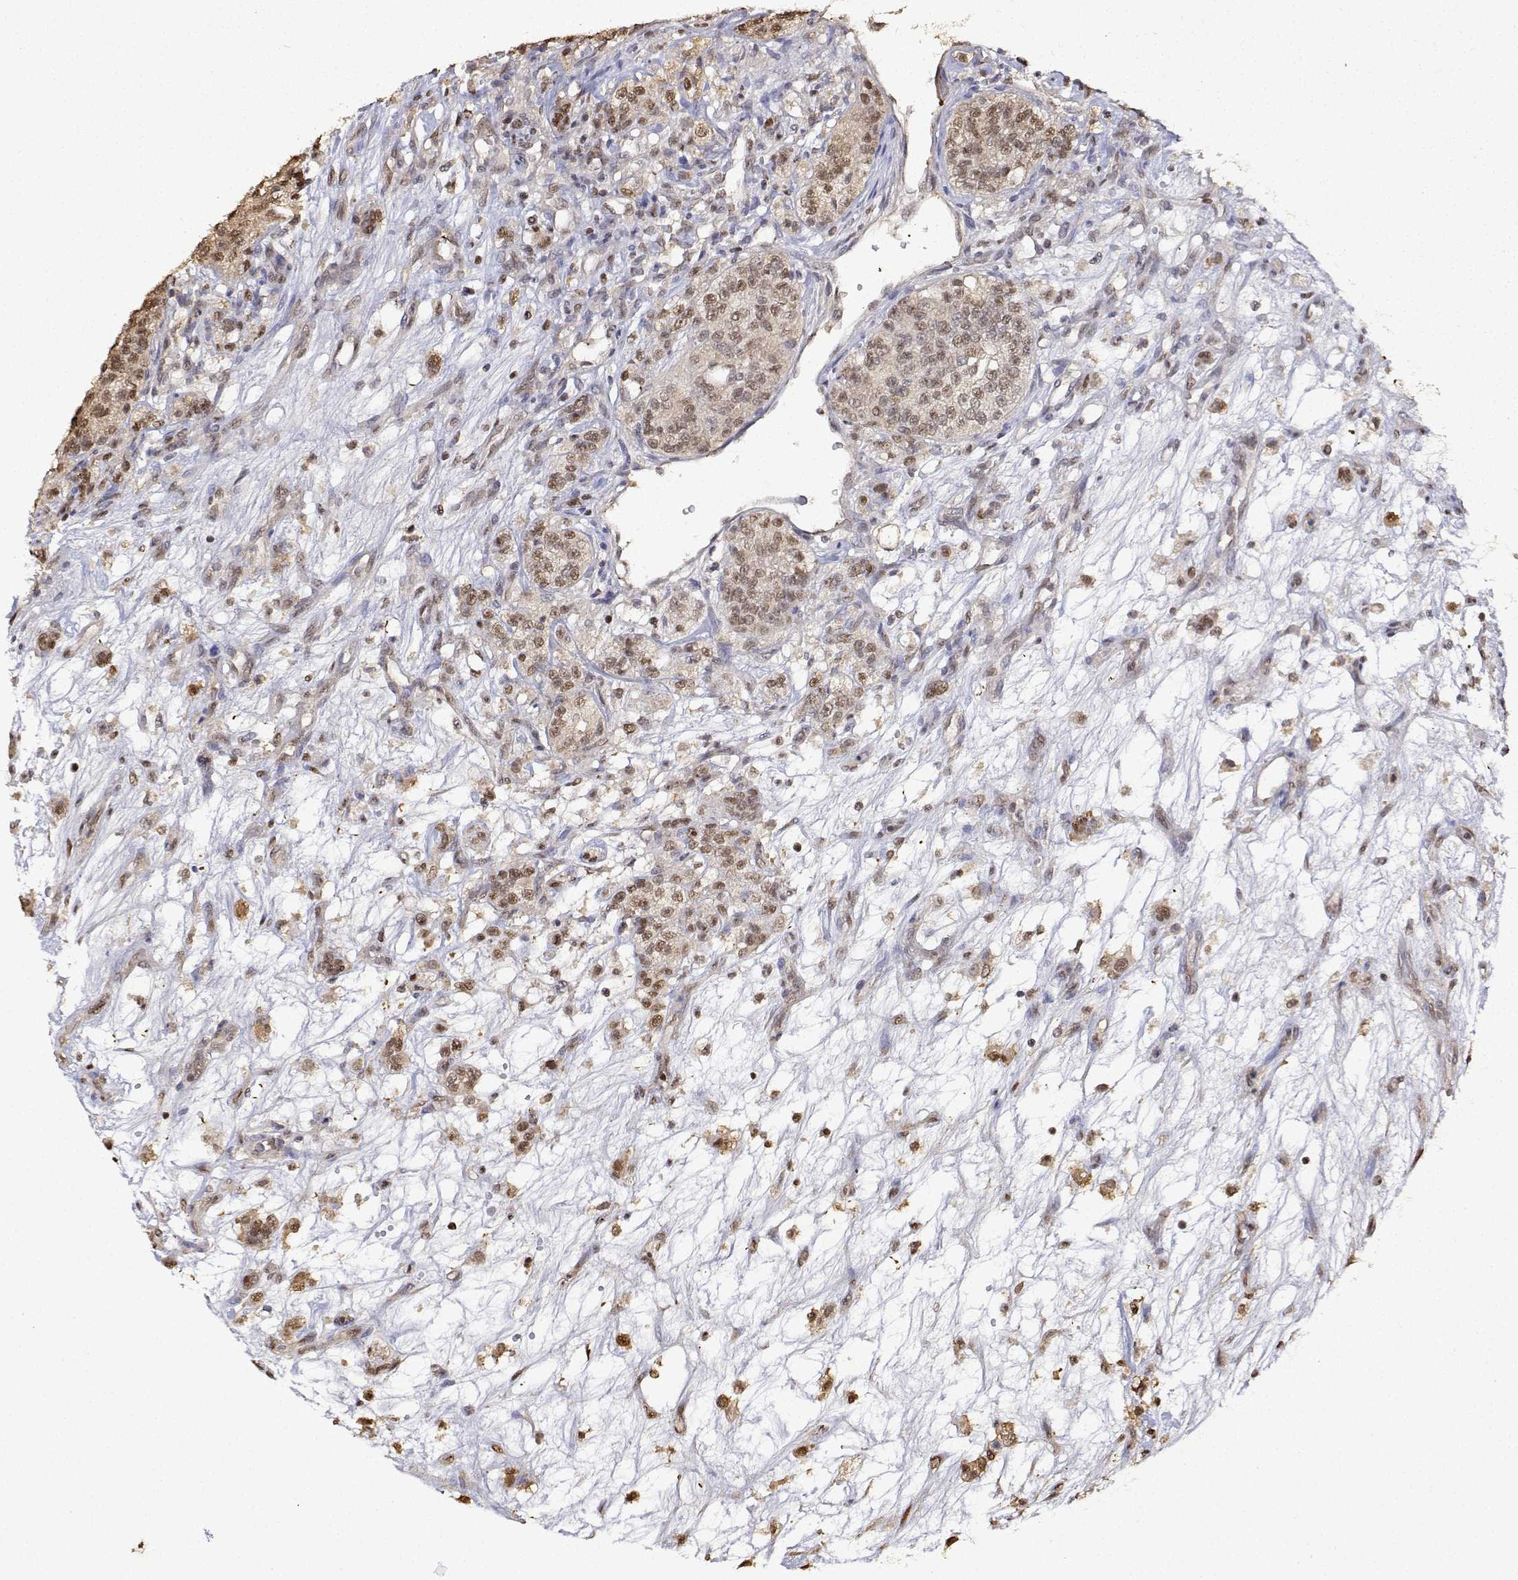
{"staining": {"intensity": "moderate", "quantity": ">75%", "location": "nuclear"}, "tissue": "renal cancer", "cell_type": "Tumor cells", "image_type": "cancer", "snomed": [{"axis": "morphology", "description": "Adenocarcinoma, NOS"}, {"axis": "topography", "description": "Kidney"}], "caption": "The photomicrograph demonstrates a brown stain indicating the presence of a protein in the nuclear of tumor cells in renal adenocarcinoma.", "gene": "TPI1", "patient": {"sex": "female", "age": 63}}